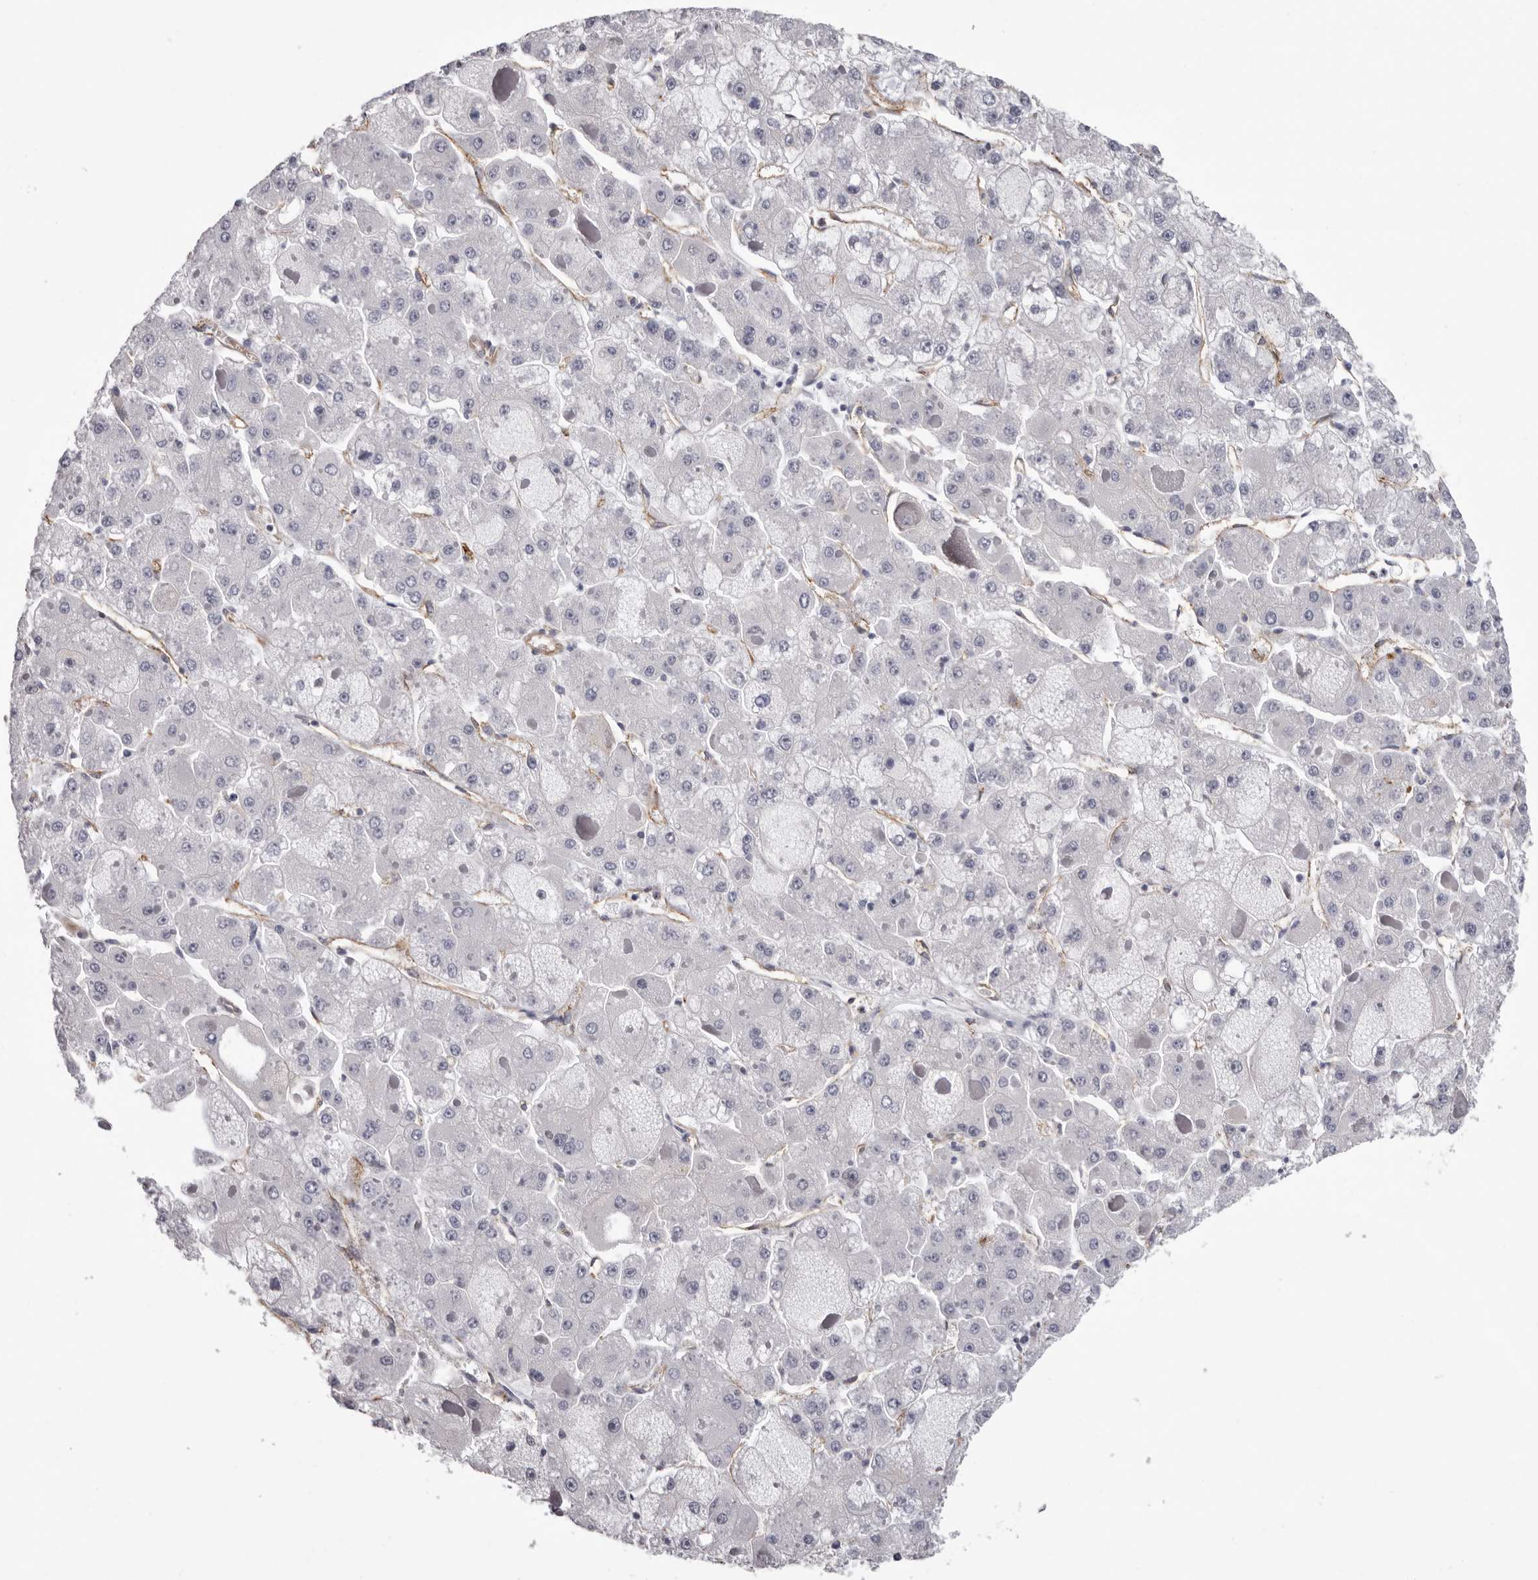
{"staining": {"intensity": "negative", "quantity": "none", "location": "none"}, "tissue": "liver cancer", "cell_type": "Tumor cells", "image_type": "cancer", "snomed": [{"axis": "morphology", "description": "Carcinoma, Hepatocellular, NOS"}, {"axis": "topography", "description": "Liver"}], "caption": "Photomicrograph shows no significant protein positivity in tumor cells of hepatocellular carcinoma (liver).", "gene": "ADGRL4", "patient": {"sex": "female", "age": 73}}